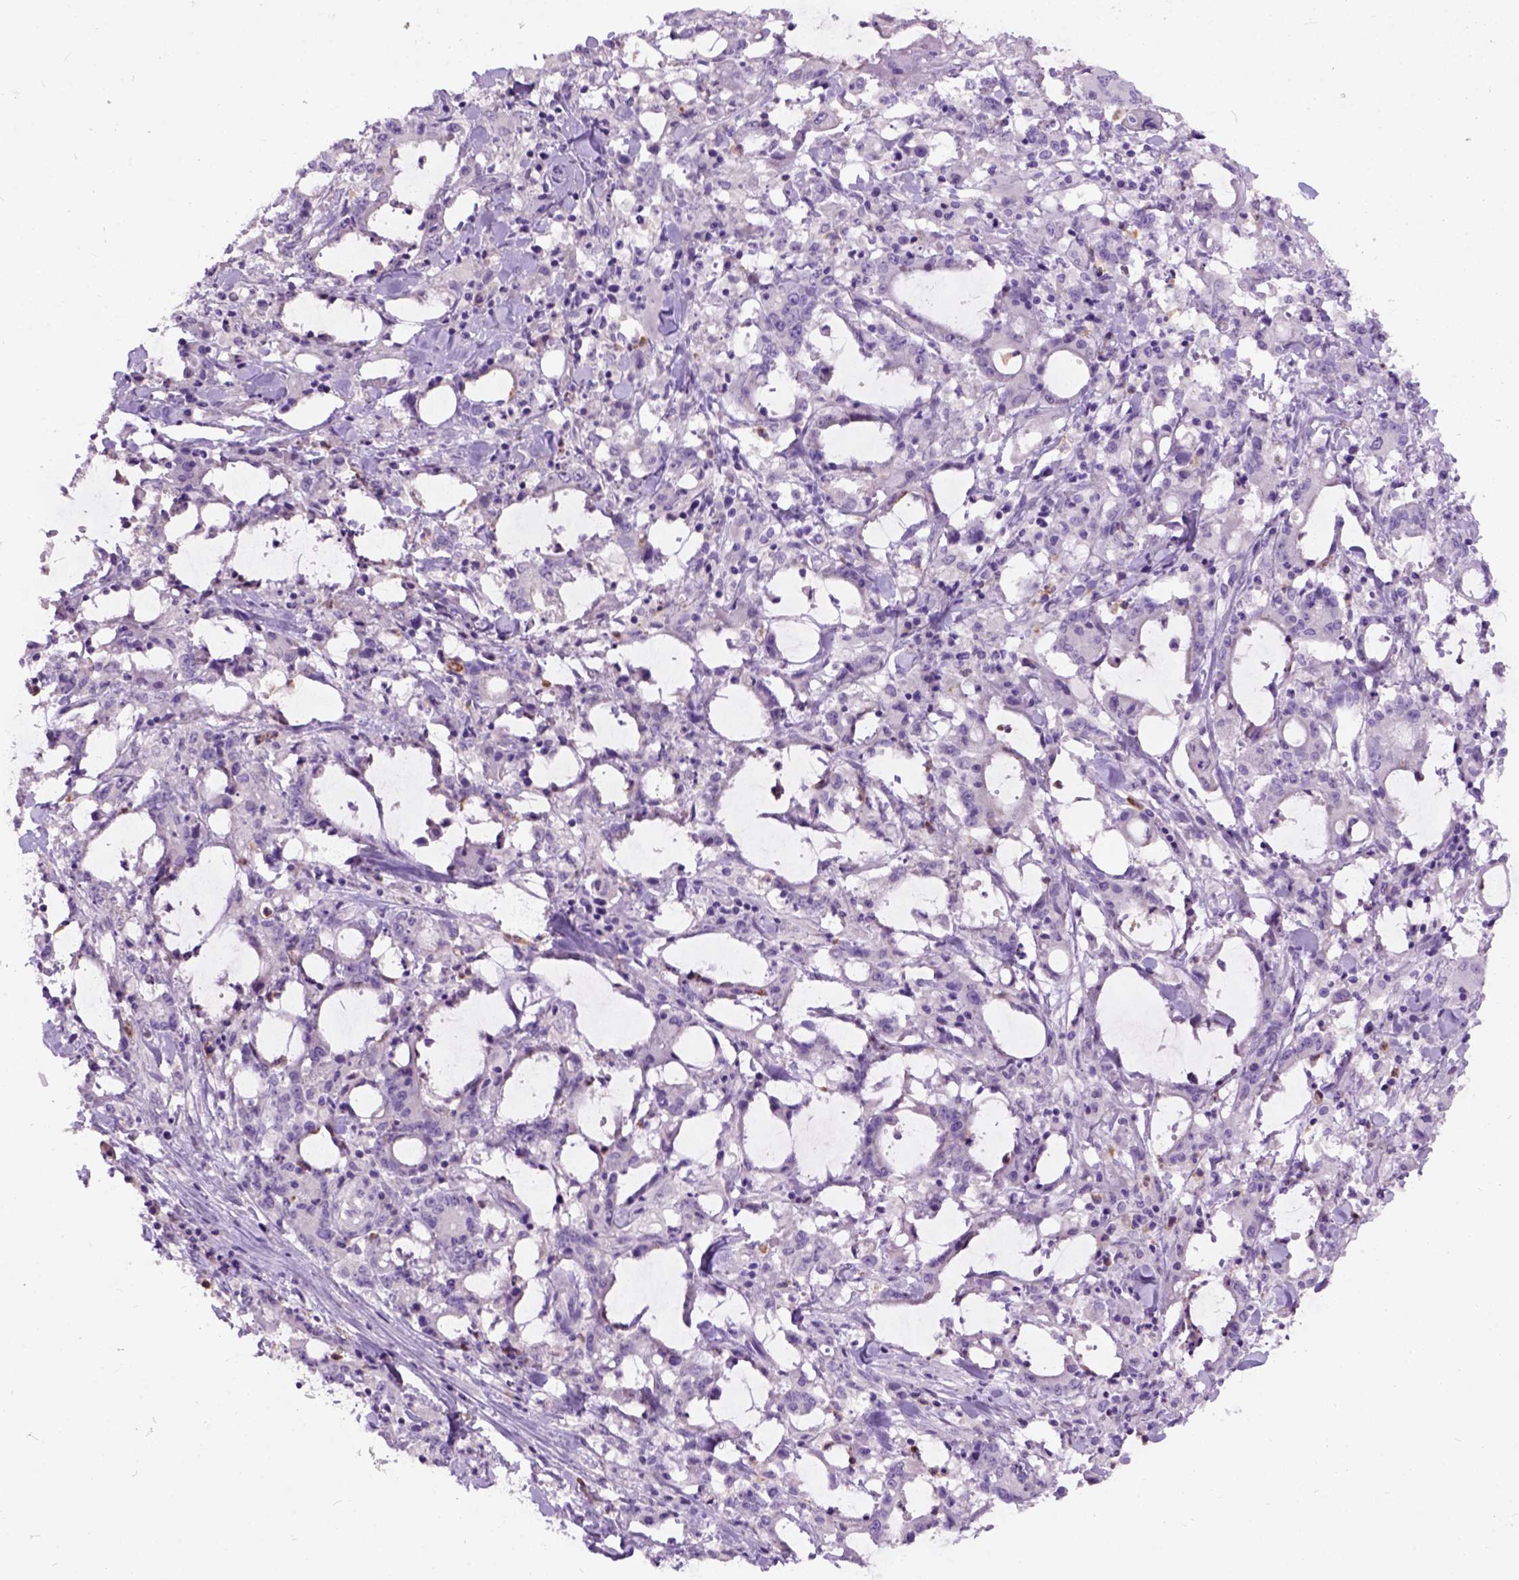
{"staining": {"intensity": "negative", "quantity": "none", "location": "none"}, "tissue": "stomach cancer", "cell_type": "Tumor cells", "image_type": "cancer", "snomed": [{"axis": "morphology", "description": "Adenocarcinoma, NOS"}, {"axis": "topography", "description": "Stomach, upper"}], "caption": "Stomach cancer stained for a protein using immunohistochemistry (IHC) shows no positivity tumor cells.", "gene": "MAPT", "patient": {"sex": "male", "age": 68}}